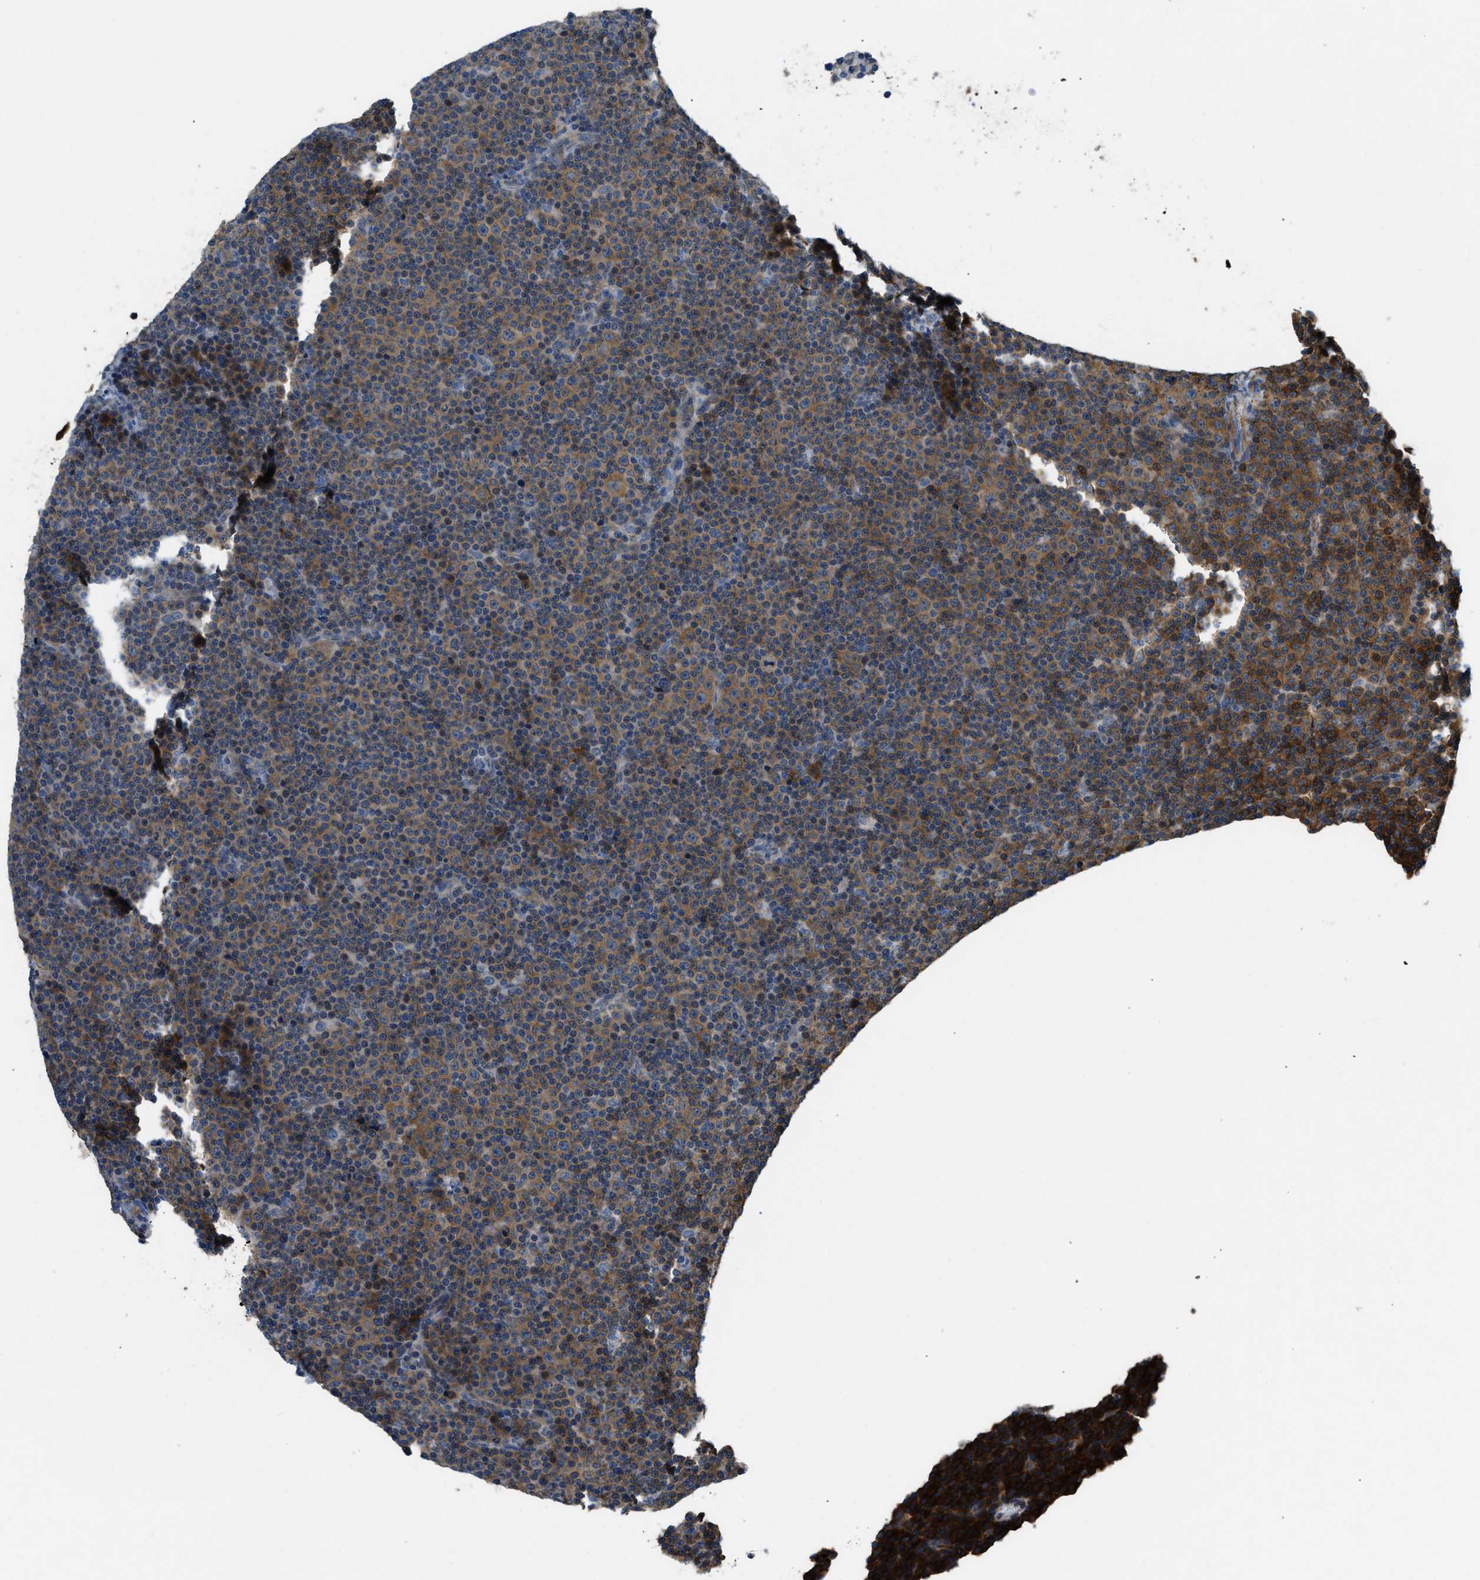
{"staining": {"intensity": "weak", "quantity": "25%-75%", "location": "cytoplasmic/membranous"}, "tissue": "lymphoma", "cell_type": "Tumor cells", "image_type": "cancer", "snomed": [{"axis": "morphology", "description": "Malignant lymphoma, non-Hodgkin's type, Low grade"}, {"axis": "topography", "description": "Lymph node"}], "caption": "Lymphoma was stained to show a protein in brown. There is low levels of weak cytoplasmic/membranous staining in about 25%-75% of tumor cells. The protein is shown in brown color, while the nuclei are stained blue.", "gene": "PFKP", "patient": {"sex": "female", "age": 67}}